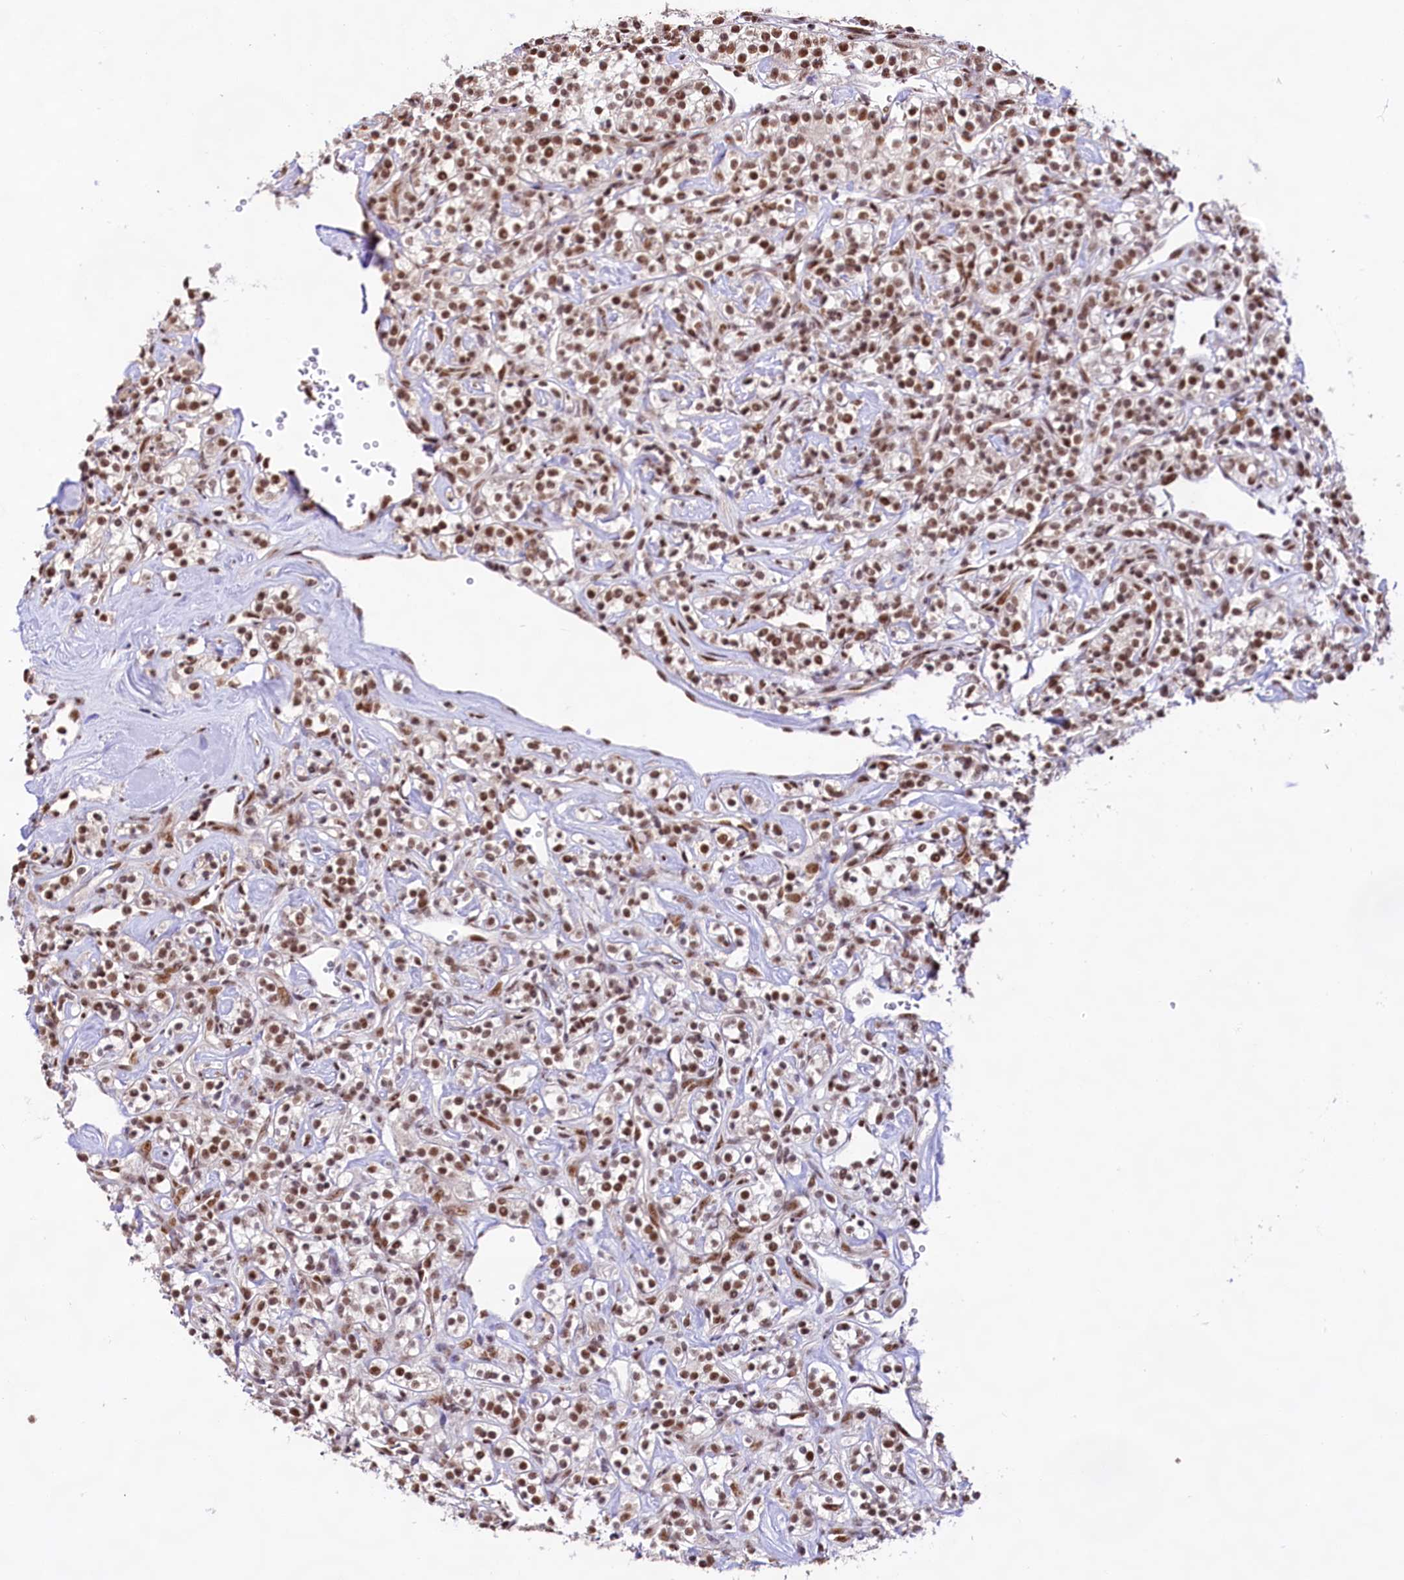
{"staining": {"intensity": "moderate", "quantity": ">75%", "location": "nuclear"}, "tissue": "renal cancer", "cell_type": "Tumor cells", "image_type": "cancer", "snomed": [{"axis": "morphology", "description": "Adenocarcinoma, NOS"}, {"axis": "topography", "description": "Kidney"}], "caption": "Renal cancer (adenocarcinoma) stained for a protein displays moderate nuclear positivity in tumor cells. The staining was performed using DAB, with brown indicating positive protein expression. Nuclei are stained blue with hematoxylin.", "gene": "HIRA", "patient": {"sex": "male", "age": 77}}